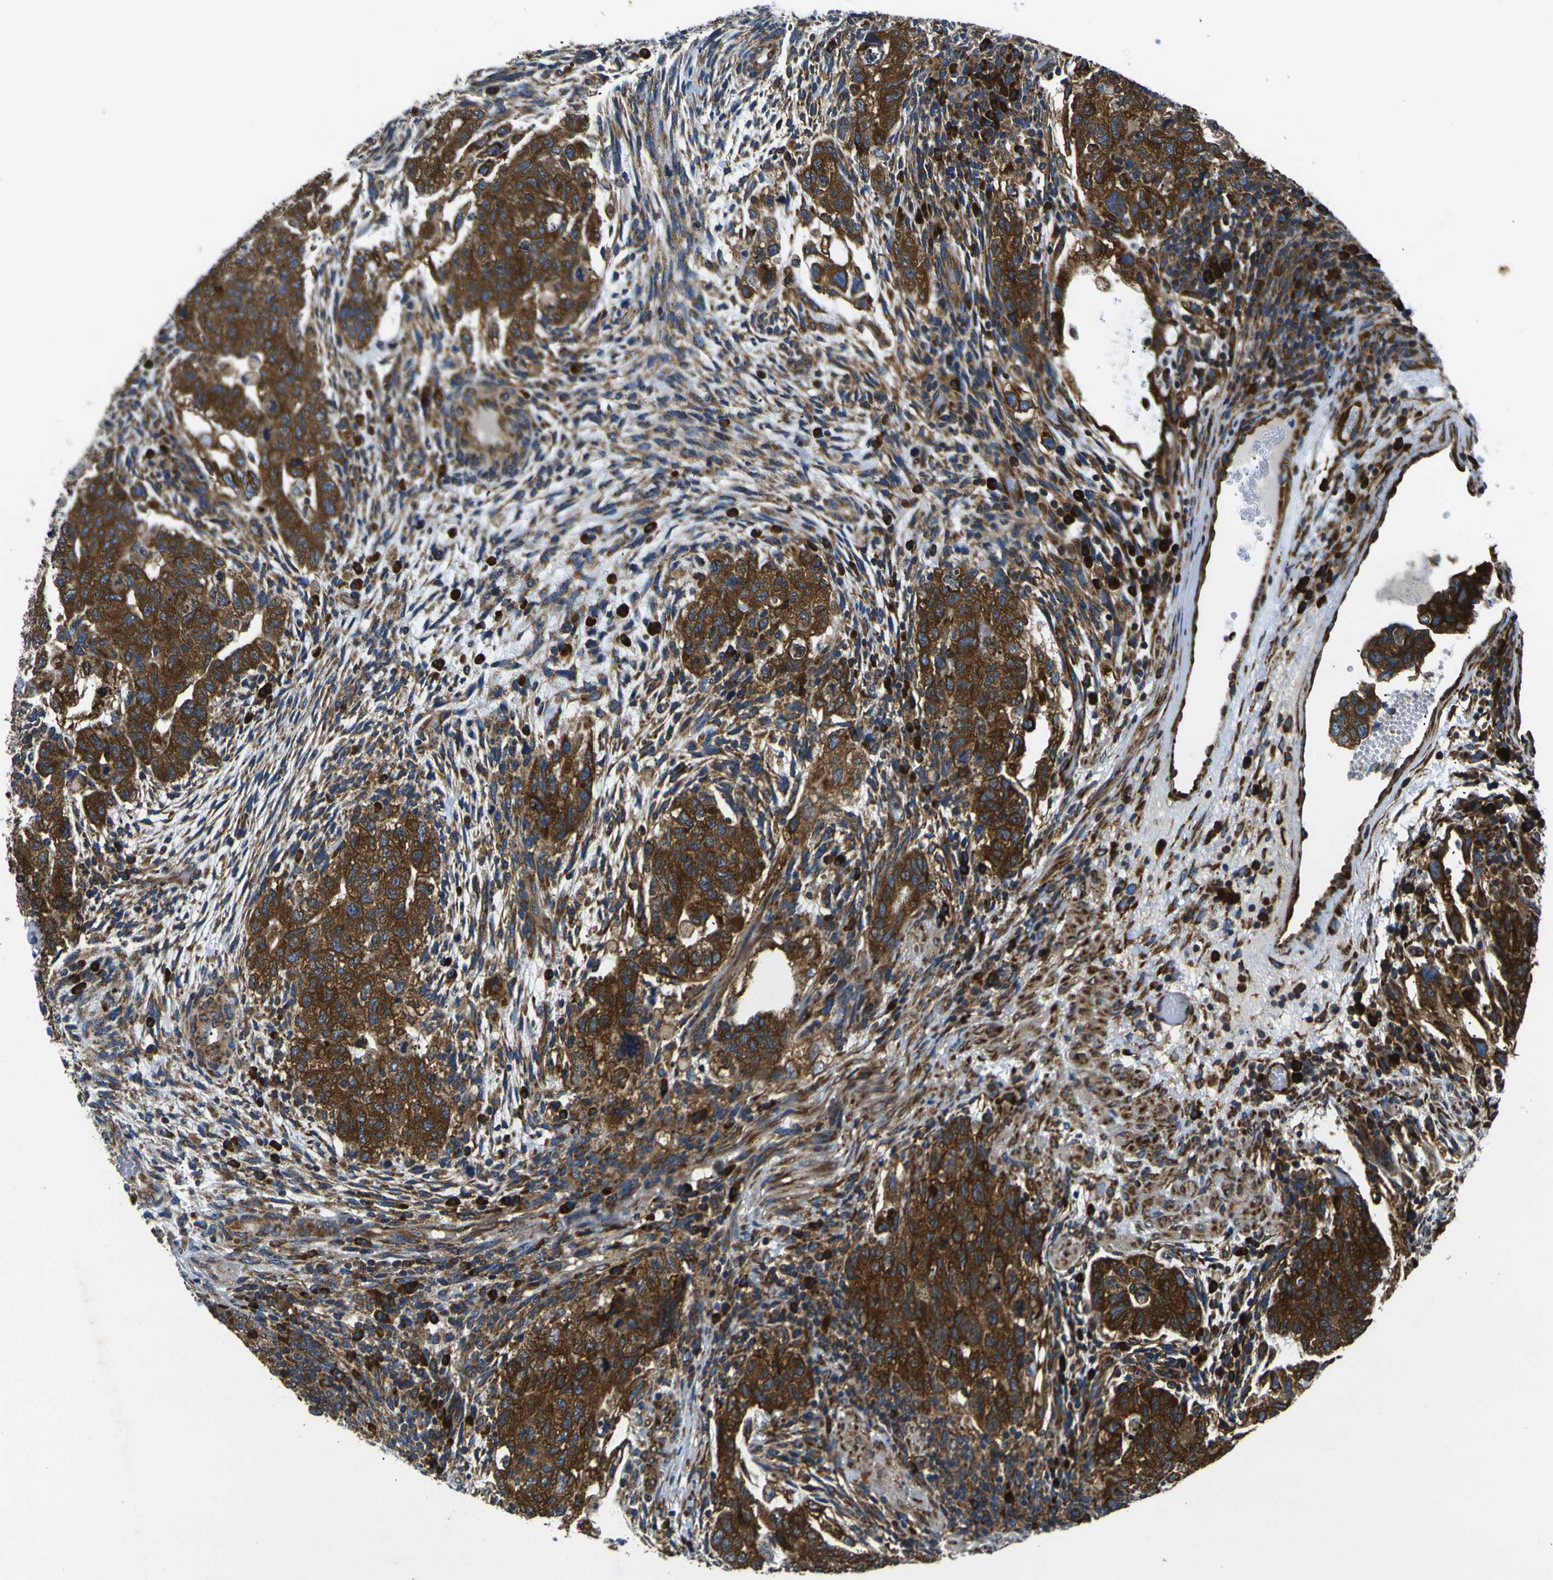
{"staining": {"intensity": "strong", "quantity": ">75%", "location": "cytoplasmic/membranous"}, "tissue": "testis cancer", "cell_type": "Tumor cells", "image_type": "cancer", "snomed": [{"axis": "morphology", "description": "Normal tissue, NOS"}, {"axis": "morphology", "description": "Carcinoma, Embryonal, NOS"}, {"axis": "topography", "description": "Testis"}], "caption": "IHC (DAB (3,3'-diaminobenzidine)) staining of human testis cancer shows strong cytoplasmic/membranous protein staining in about >75% of tumor cells.", "gene": "RPSA", "patient": {"sex": "male", "age": 36}}